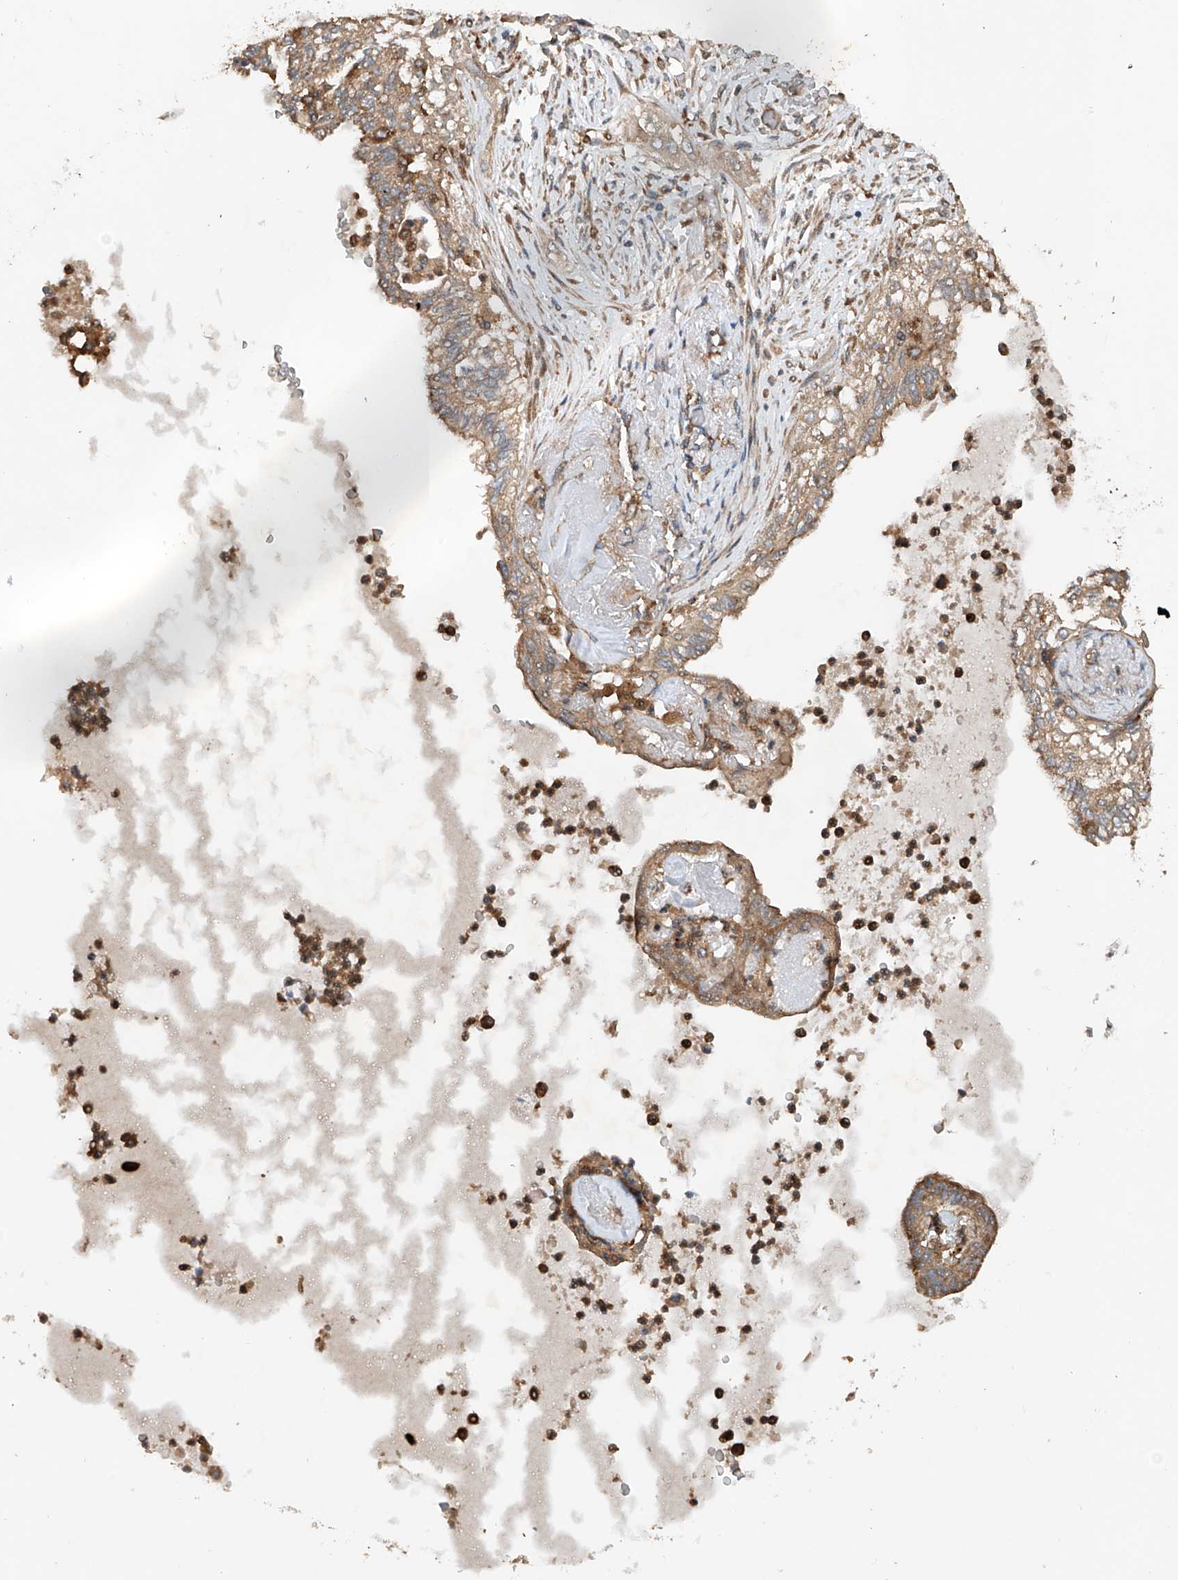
{"staining": {"intensity": "moderate", "quantity": ">75%", "location": "cytoplasmic/membranous"}, "tissue": "lung cancer", "cell_type": "Tumor cells", "image_type": "cancer", "snomed": [{"axis": "morphology", "description": "Adenocarcinoma, NOS"}, {"axis": "topography", "description": "Lung"}], "caption": "Immunohistochemical staining of lung cancer (adenocarcinoma) displays medium levels of moderate cytoplasmic/membranous protein expression in approximately >75% of tumor cells.", "gene": "CEP85L", "patient": {"sex": "female", "age": 70}}